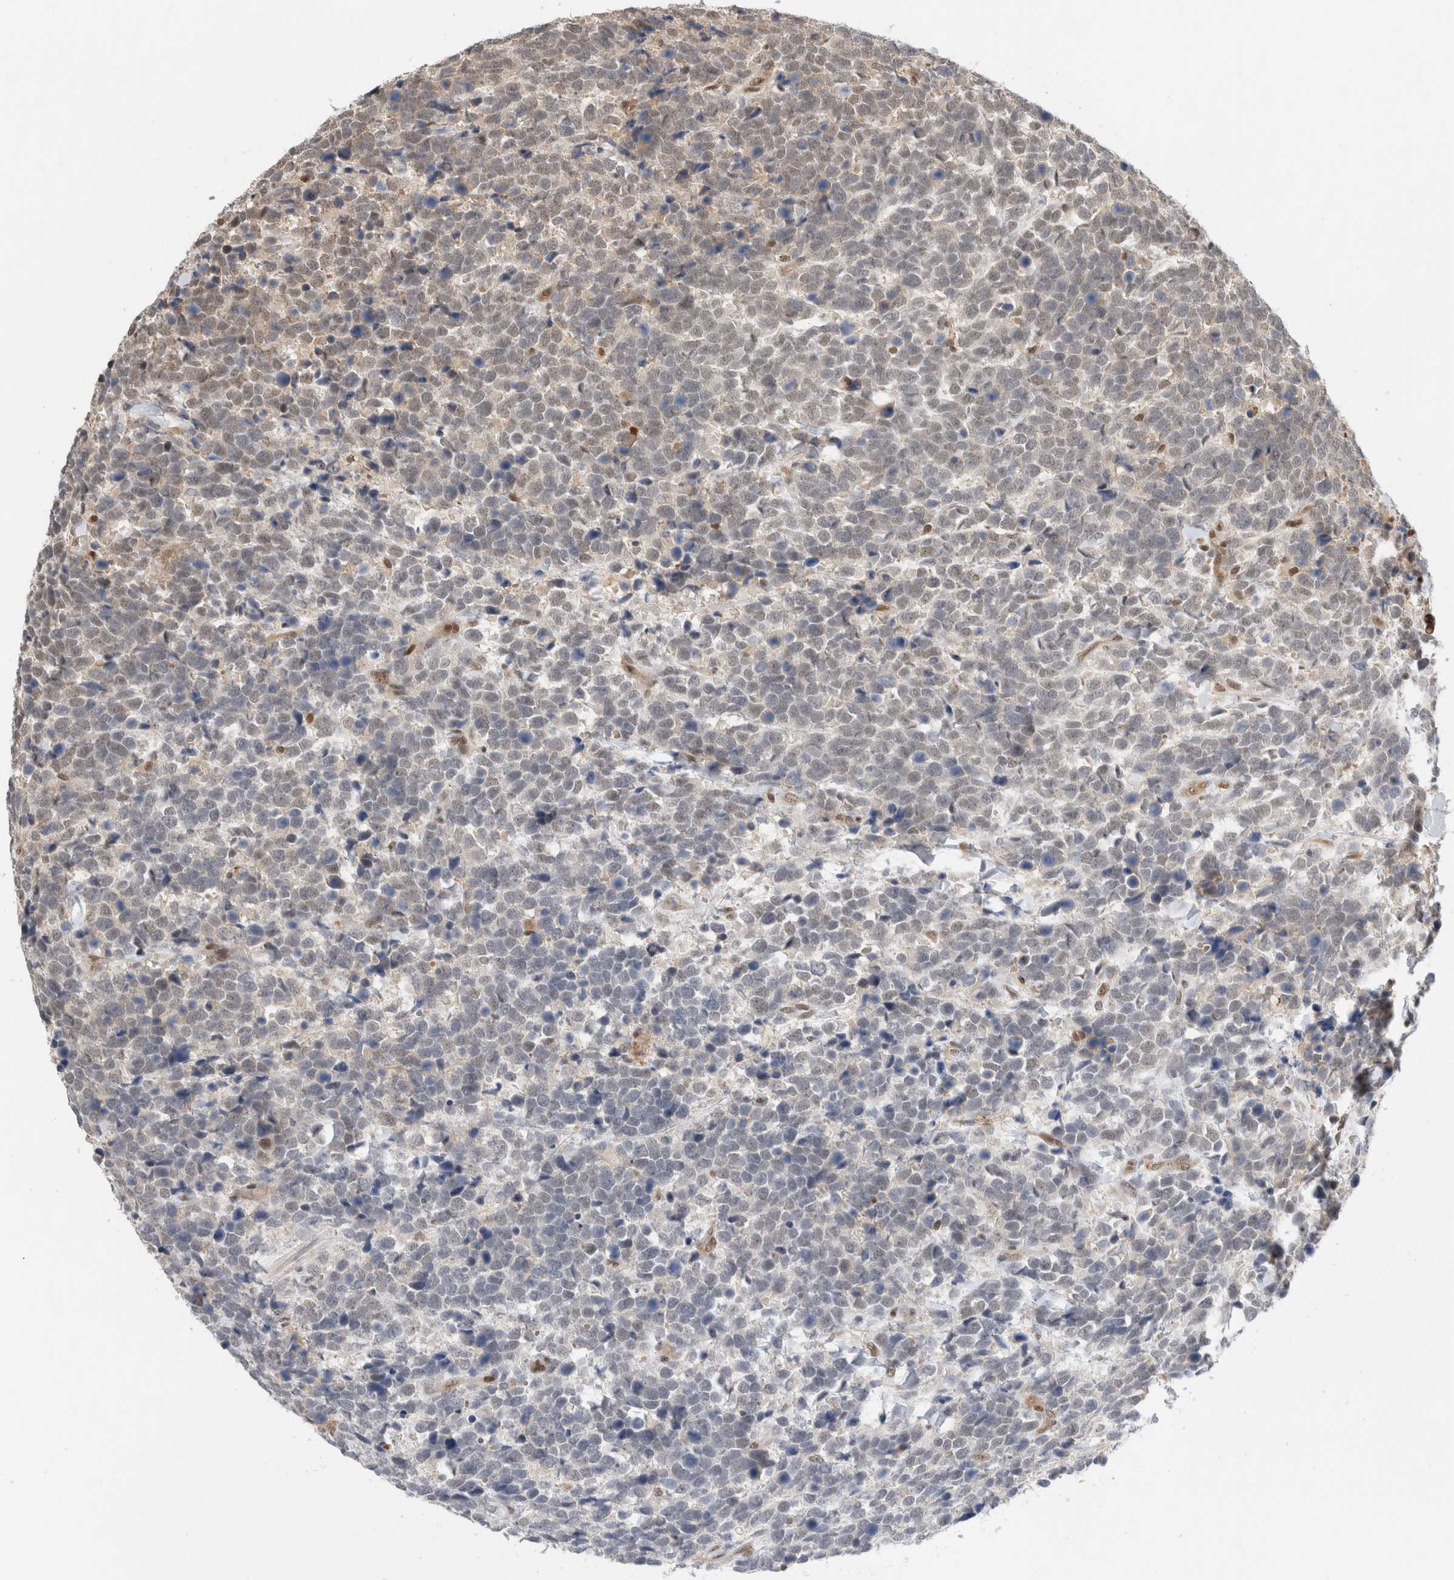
{"staining": {"intensity": "weak", "quantity": "<25%", "location": "nuclear"}, "tissue": "urothelial cancer", "cell_type": "Tumor cells", "image_type": "cancer", "snomed": [{"axis": "morphology", "description": "Urothelial carcinoma, High grade"}, {"axis": "topography", "description": "Urinary bladder"}], "caption": "Immunohistochemistry of urothelial cancer shows no staining in tumor cells.", "gene": "SNRNP40", "patient": {"sex": "female", "age": 82}}